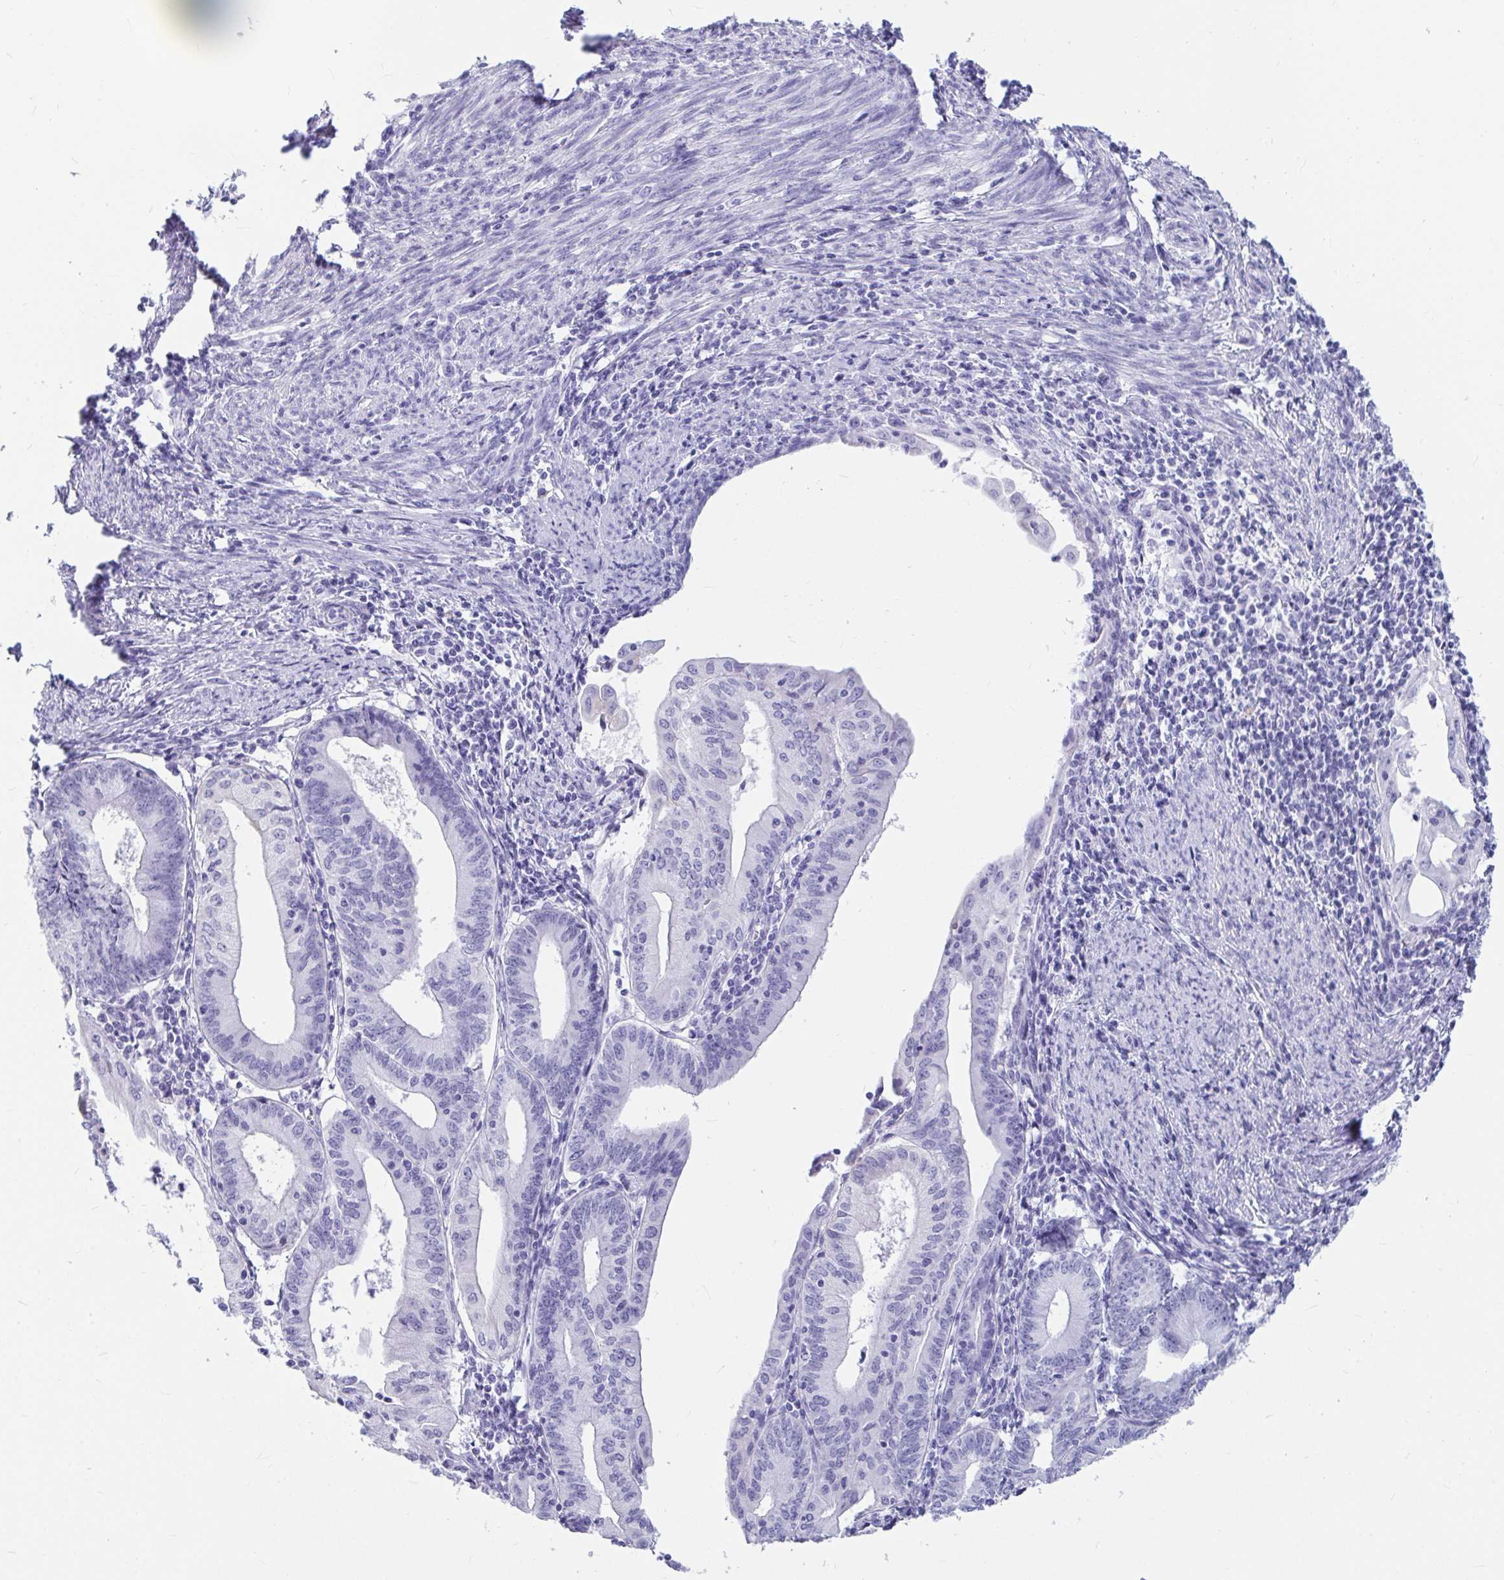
{"staining": {"intensity": "negative", "quantity": "none", "location": "none"}, "tissue": "endometrial cancer", "cell_type": "Tumor cells", "image_type": "cancer", "snomed": [{"axis": "morphology", "description": "Adenocarcinoma, NOS"}, {"axis": "topography", "description": "Endometrium"}], "caption": "Tumor cells show no significant protein expression in endometrial cancer (adenocarcinoma).", "gene": "OR5J2", "patient": {"sex": "female", "age": 60}}